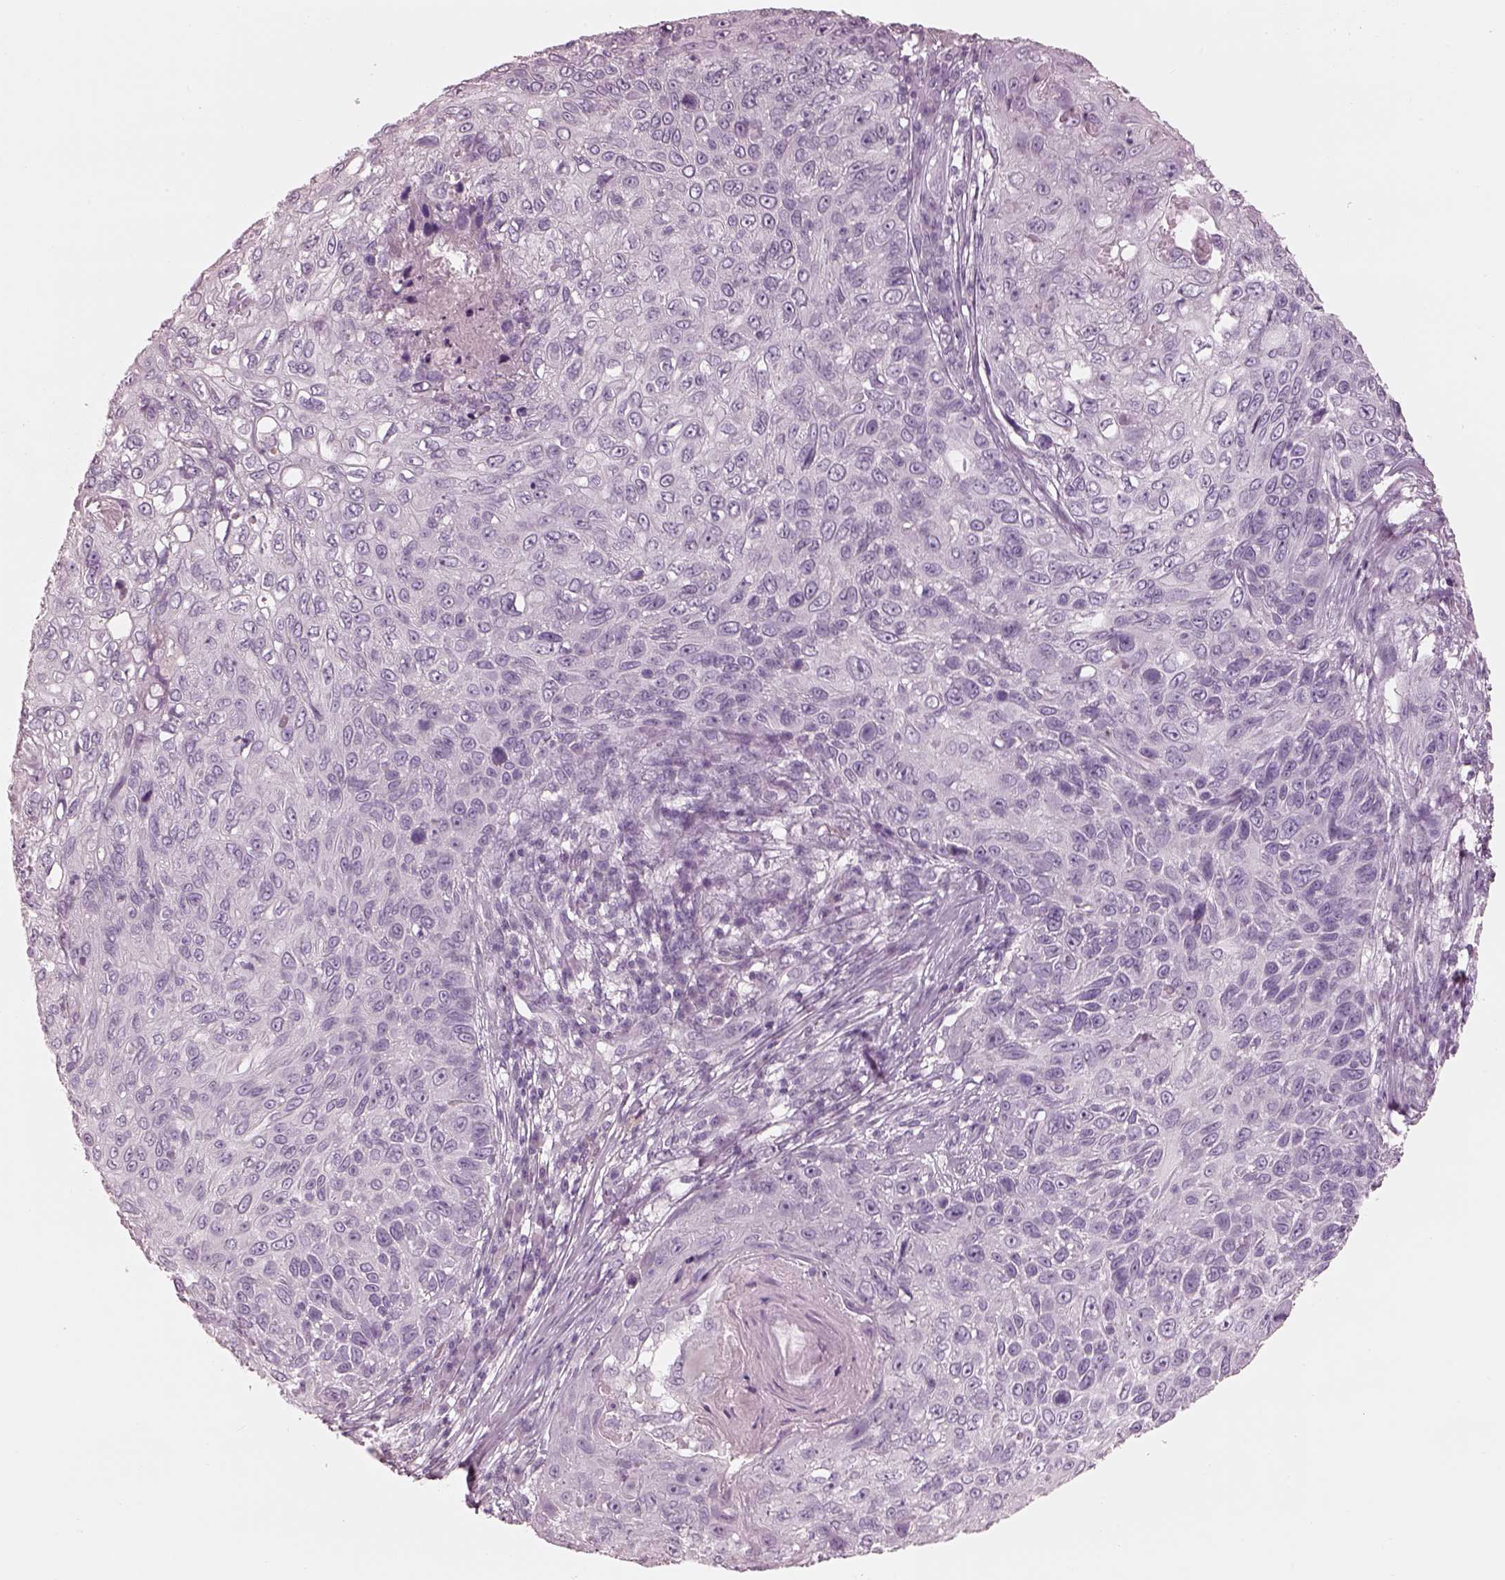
{"staining": {"intensity": "negative", "quantity": "none", "location": "none"}, "tissue": "skin cancer", "cell_type": "Tumor cells", "image_type": "cancer", "snomed": [{"axis": "morphology", "description": "Squamous cell carcinoma, NOS"}, {"axis": "topography", "description": "Skin"}], "caption": "High power microscopy photomicrograph of an immunohistochemistry photomicrograph of skin cancer (squamous cell carcinoma), revealing no significant expression in tumor cells.", "gene": "RSPH9", "patient": {"sex": "male", "age": 92}}